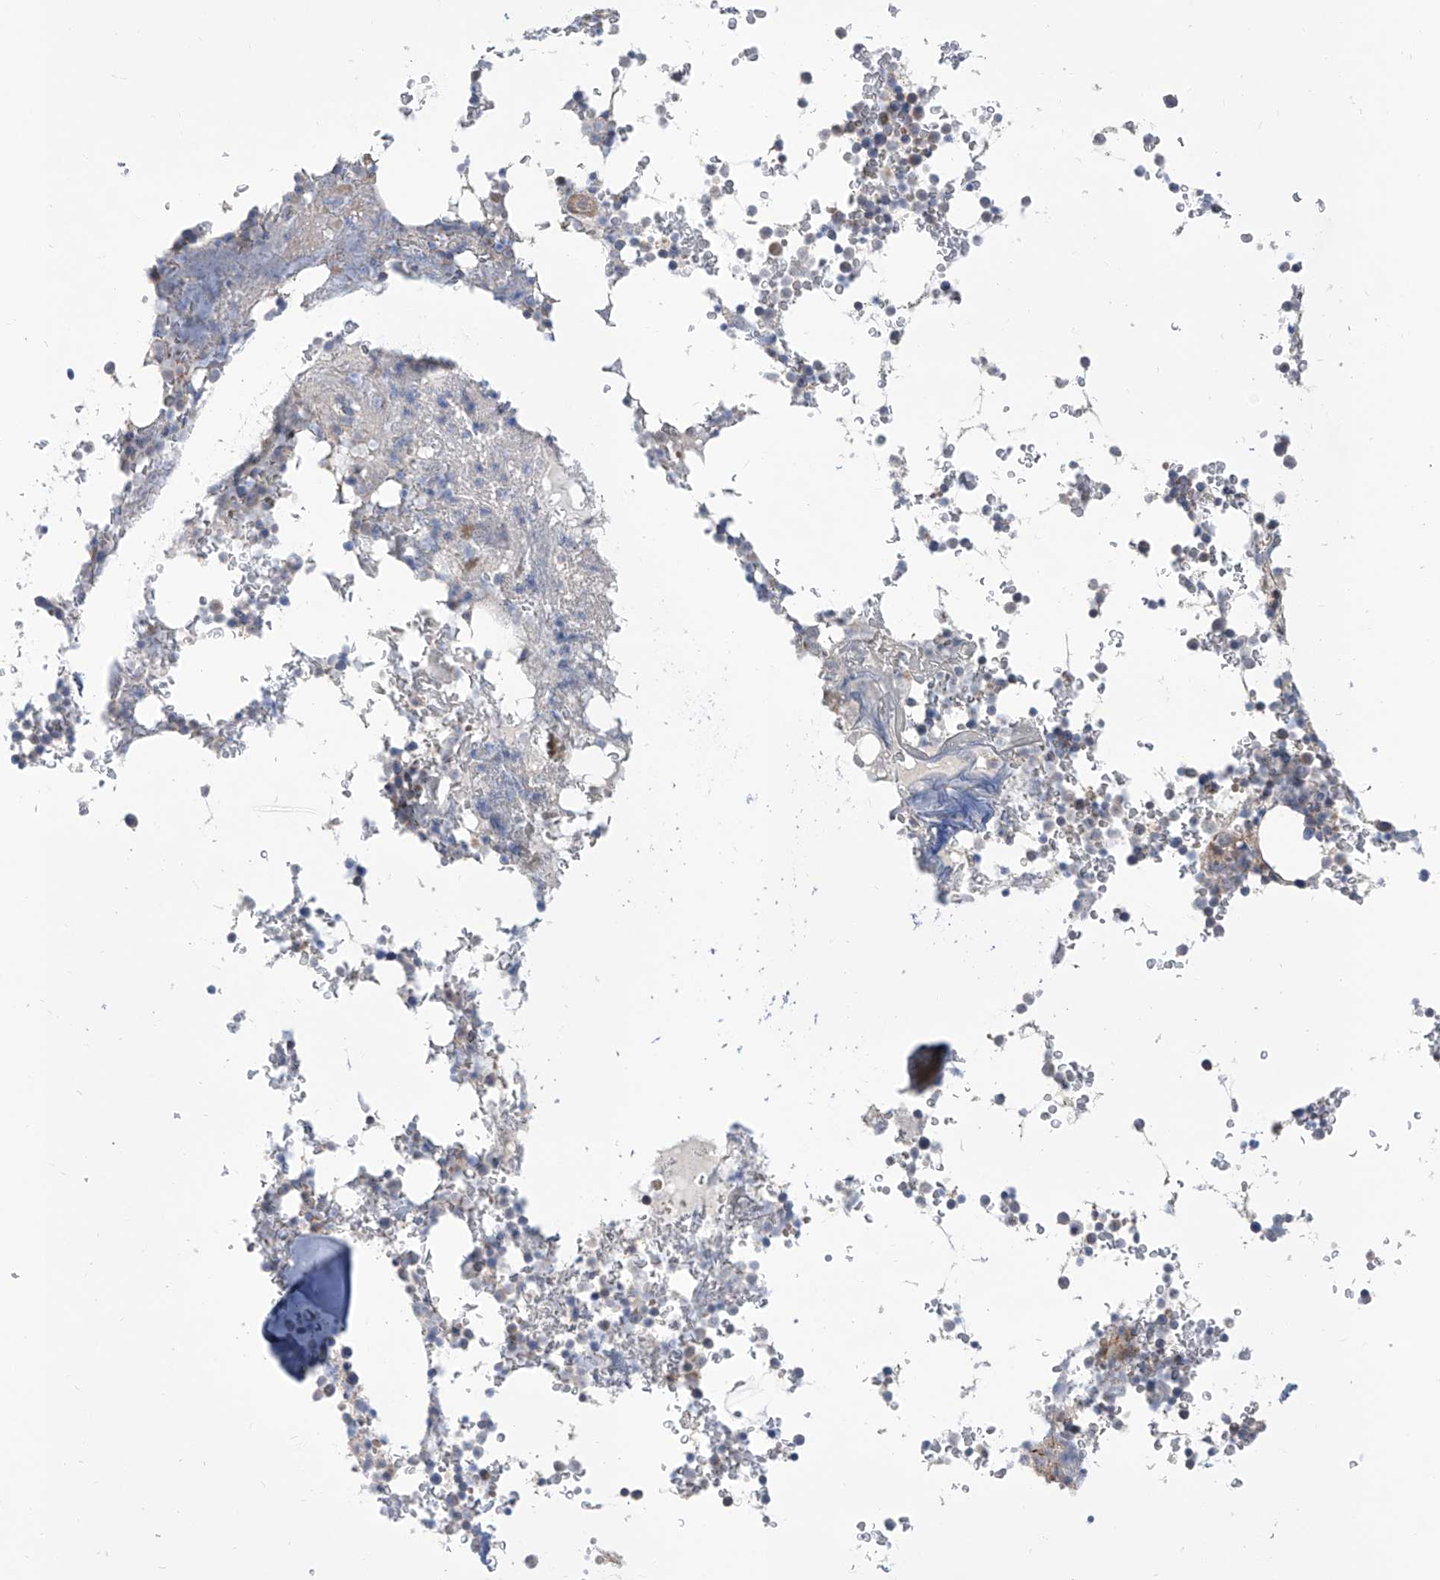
{"staining": {"intensity": "negative", "quantity": "none", "location": "none"}, "tissue": "bone marrow", "cell_type": "Hematopoietic cells", "image_type": "normal", "snomed": [{"axis": "morphology", "description": "Normal tissue, NOS"}, {"axis": "topography", "description": "Bone marrow"}], "caption": "This is an IHC micrograph of benign human bone marrow. There is no positivity in hematopoietic cells.", "gene": "LRRC1", "patient": {"sex": "male", "age": 58}}